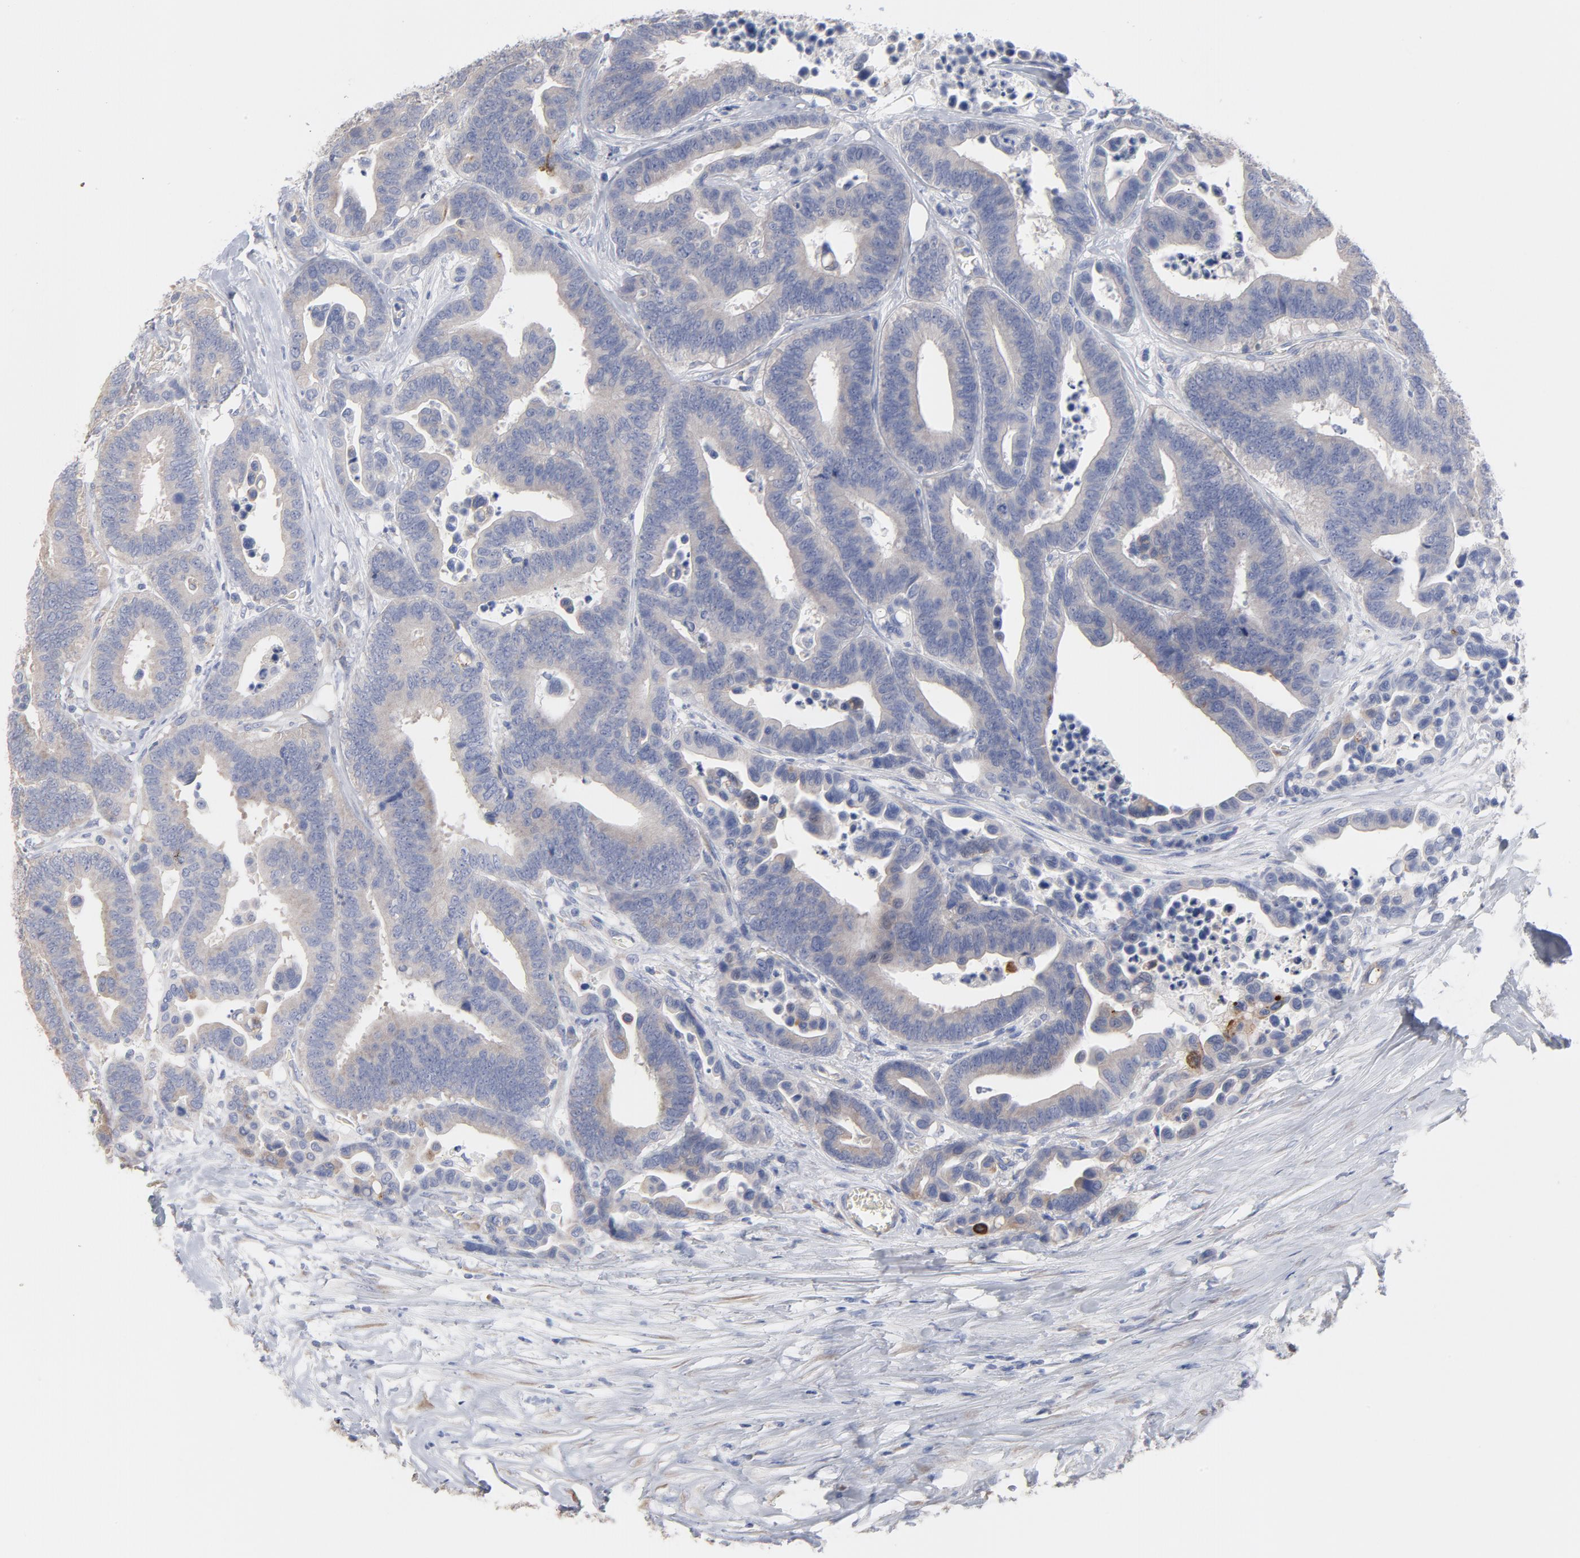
{"staining": {"intensity": "weak", "quantity": "25%-75%", "location": "cytoplasmic/membranous"}, "tissue": "colorectal cancer", "cell_type": "Tumor cells", "image_type": "cancer", "snomed": [{"axis": "morphology", "description": "Adenocarcinoma, NOS"}, {"axis": "topography", "description": "Colon"}], "caption": "A high-resolution image shows immunohistochemistry (IHC) staining of colorectal adenocarcinoma, which demonstrates weak cytoplasmic/membranous positivity in about 25%-75% of tumor cells. The staining was performed using DAB (3,3'-diaminobenzidine) to visualize the protein expression in brown, while the nuclei were stained in blue with hematoxylin (Magnification: 20x).", "gene": "CPE", "patient": {"sex": "male", "age": 82}}